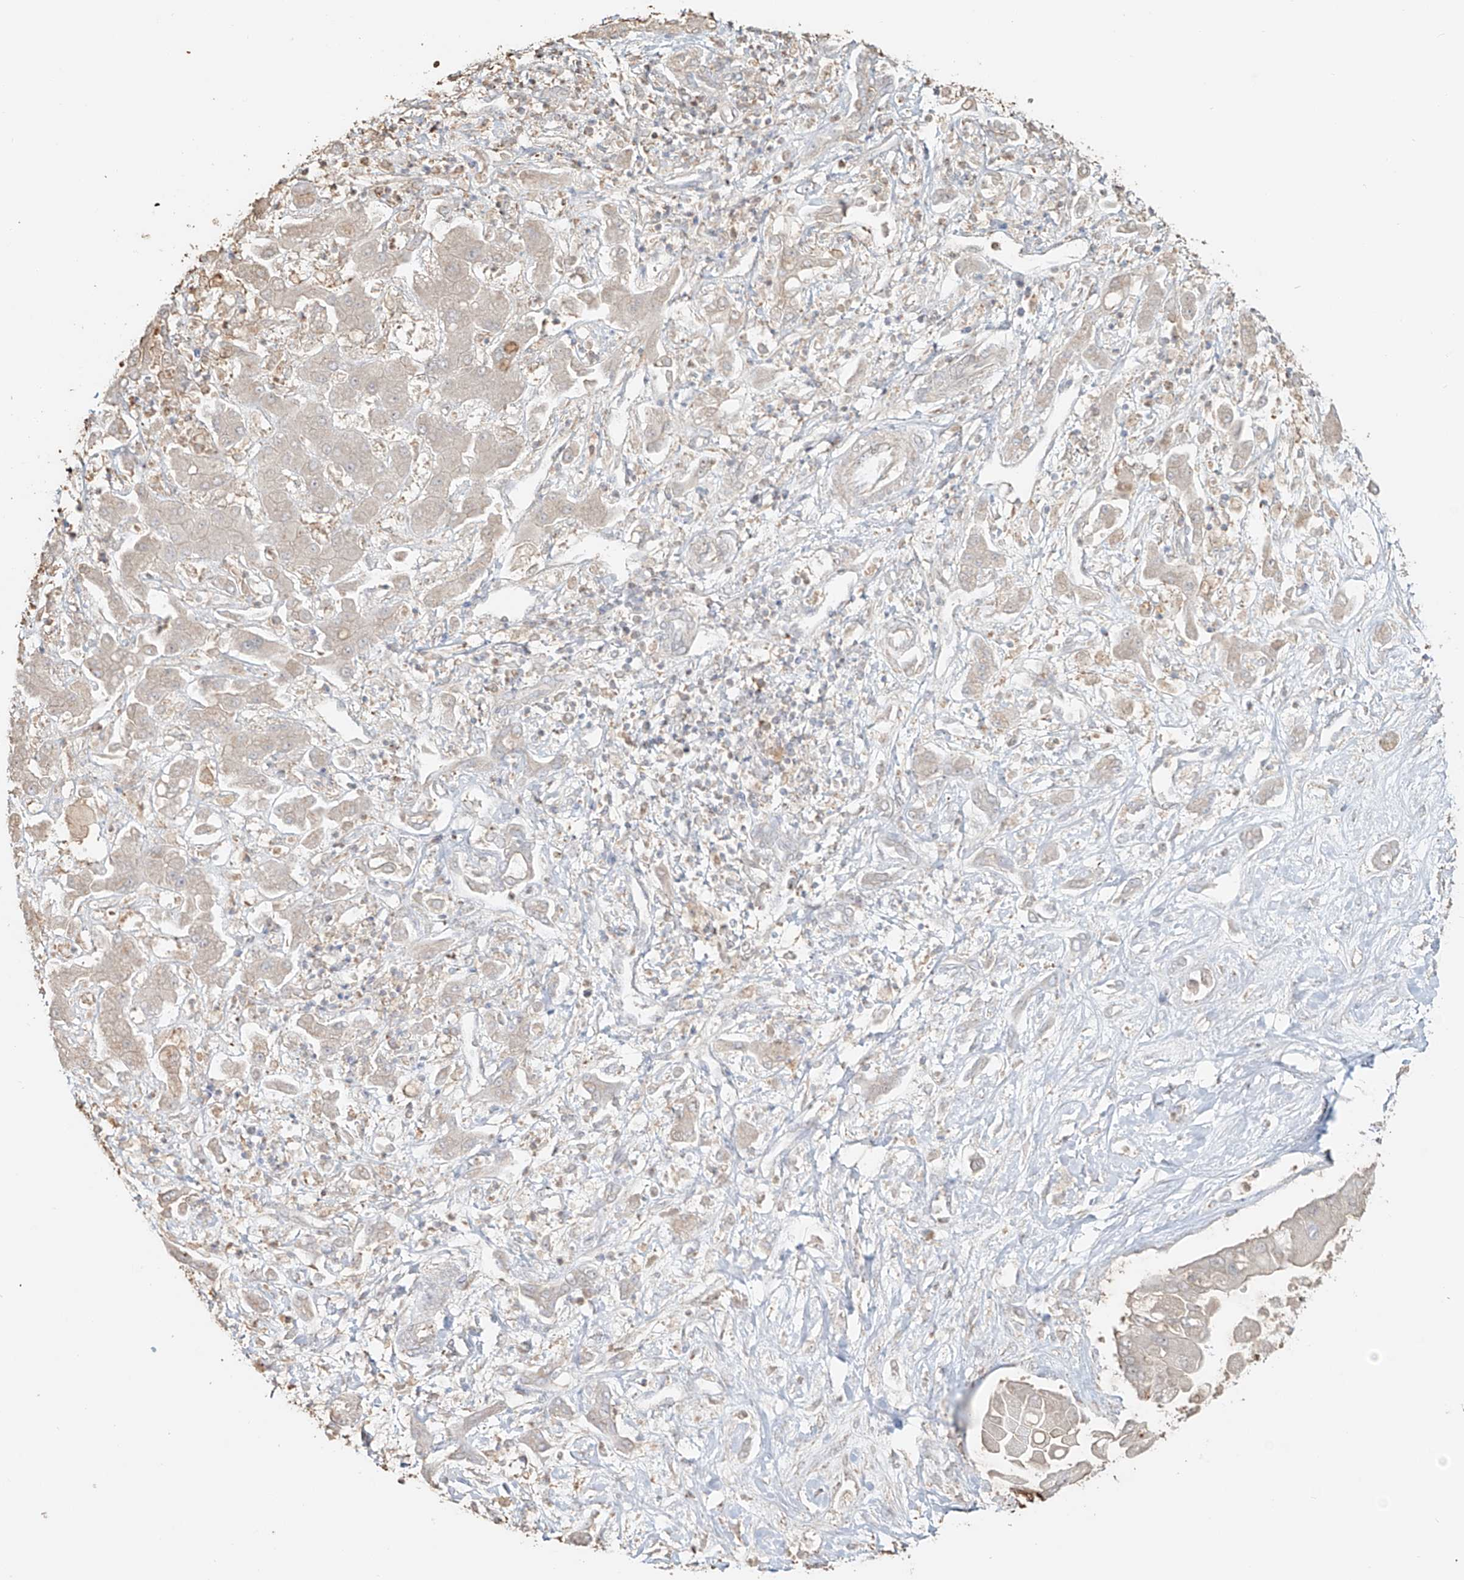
{"staining": {"intensity": "negative", "quantity": "none", "location": "none"}, "tissue": "liver cancer", "cell_type": "Tumor cells", "image_type": "cancer", "snomed": [{"axis": "morphology", "description": "Cholangiocarcinoma"}, {"axis": "topography", "description": "Liver"}], "caption": "This is an immunohistochemistry histopathology image of human liver cancer (cholangiocarcinoma). There is no expression in tumor cells.", "gene": "NPHS1", "patient": {"sex": "male", "age": 50}}